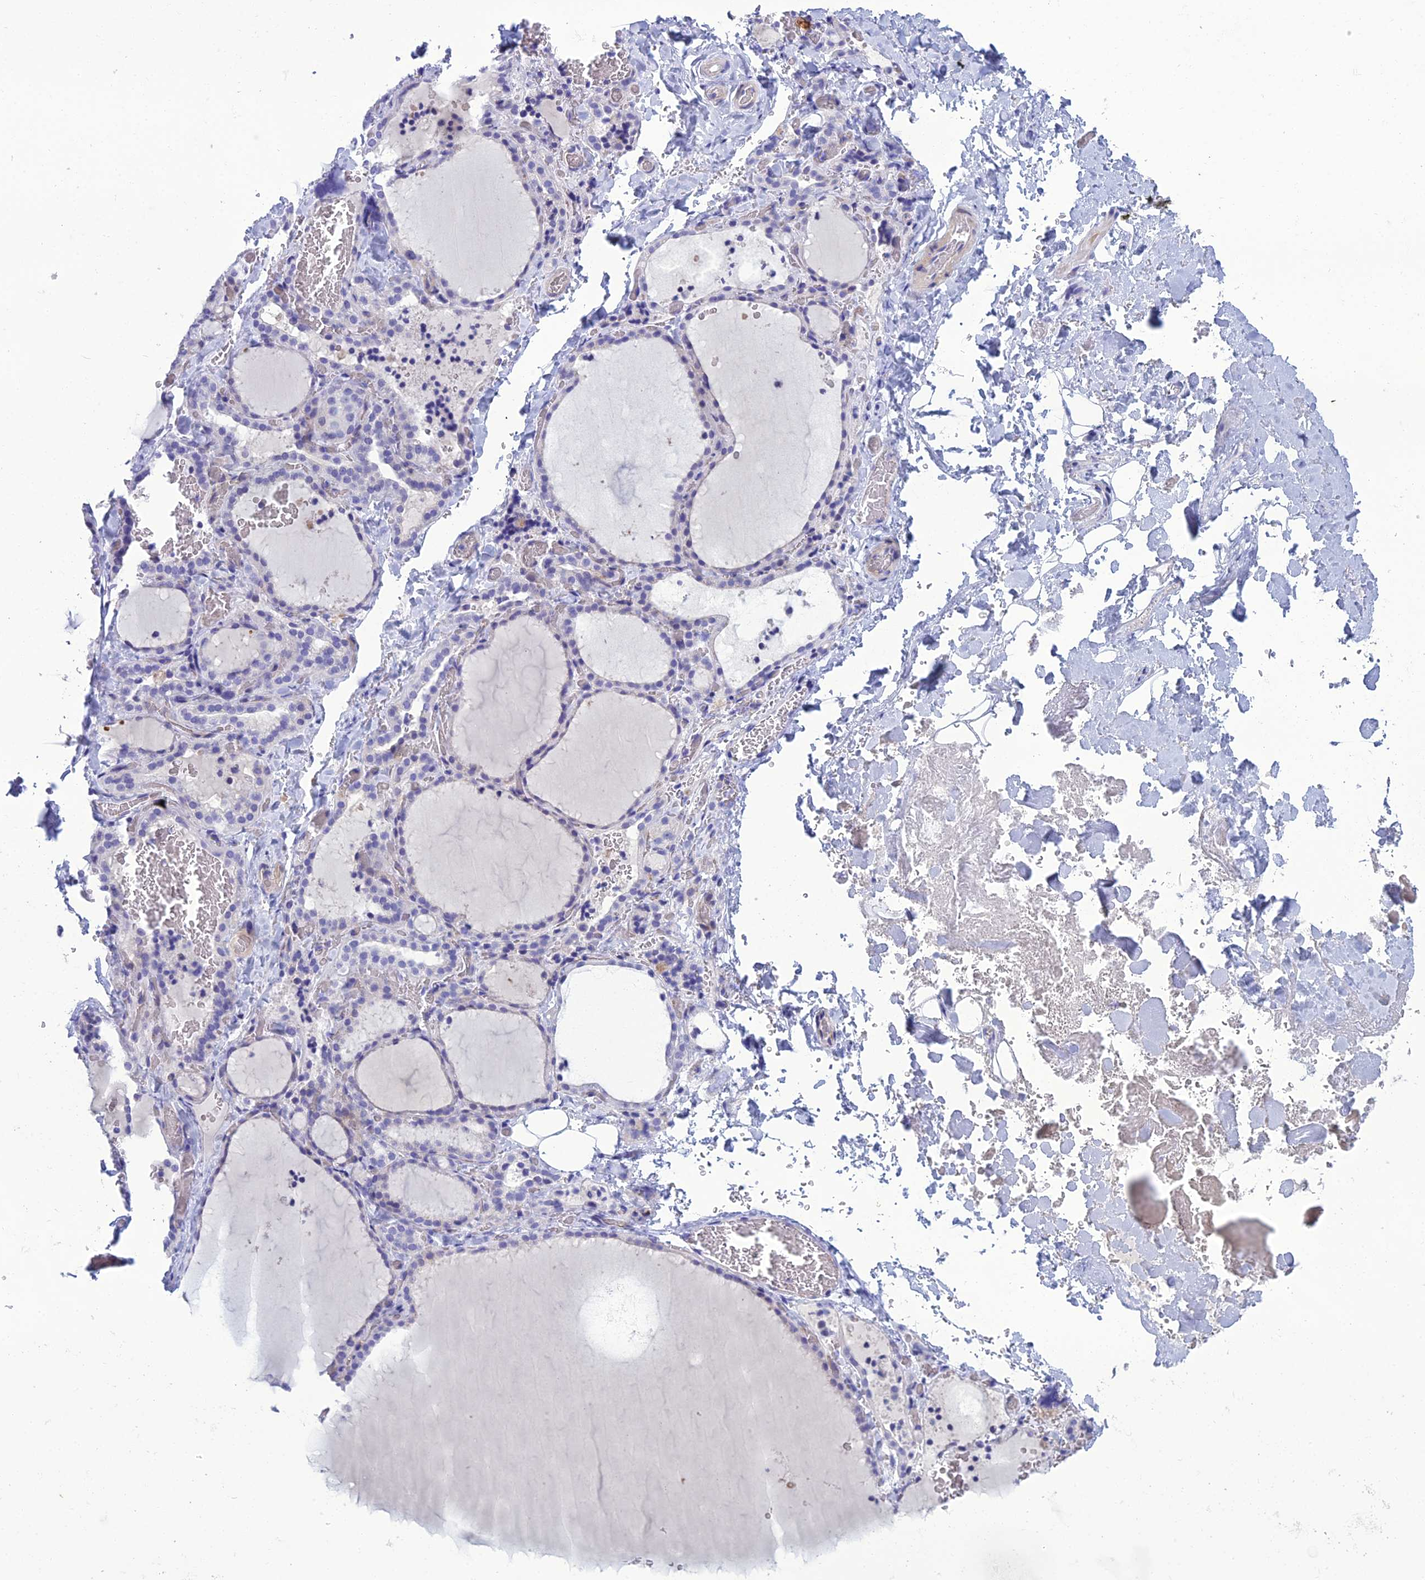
{"staining": {"intensity": "negative", "quantity": "none", "location": "none"}, "tissue": "thyroid gland", "cell_type": "Glandular cells", "image_type": "normal", "snomed": [{"axis": "morphology", "description": "Normal tissue, NOS"}, {"axis": "topography", "description": "Thyroid gland"}], "caption": "Protein analysis of benign thyroid gland reveals no significant expression in glandular cells.", "gene": "OR56B1", "patient": {"sex": "female", "age": 22}}